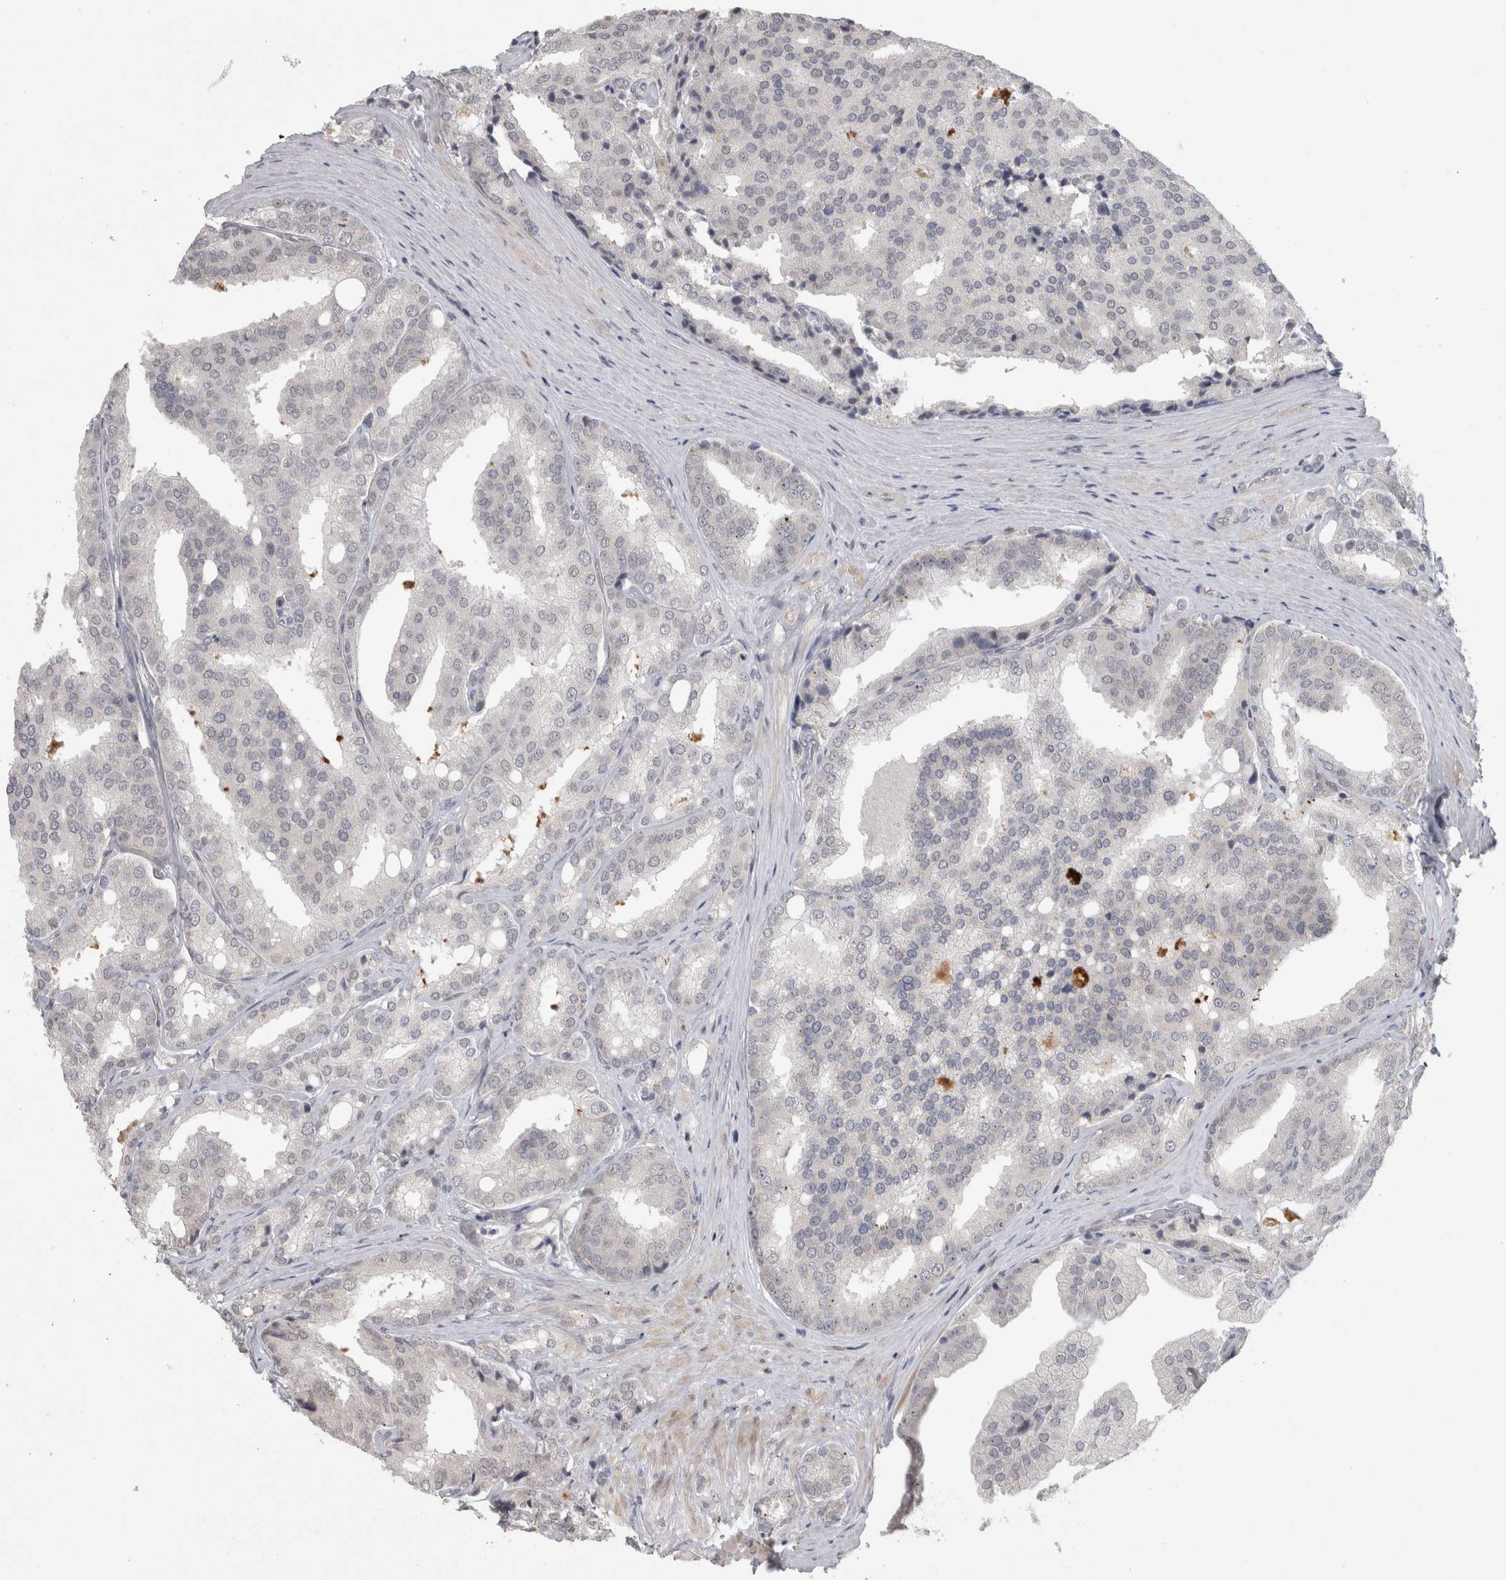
{"staining": {"intensity": "negative", "quantity": "none", "location": "none"}, "tissue": "prostate cancer", "cell_type": "Tumor cells", "image_type": "cancer", "snomed": [{"axis": "morphology", "description": "Adenocarcinoma, High grade"}, {"axis": "topography", "description": "Prostate"}], "caption": "Tumor cells show no significant protein expression in adenocarcinoma (high-grade) (prostate).", "gene": "MTBP", "patient": {"sex": "male", "age": 50}}